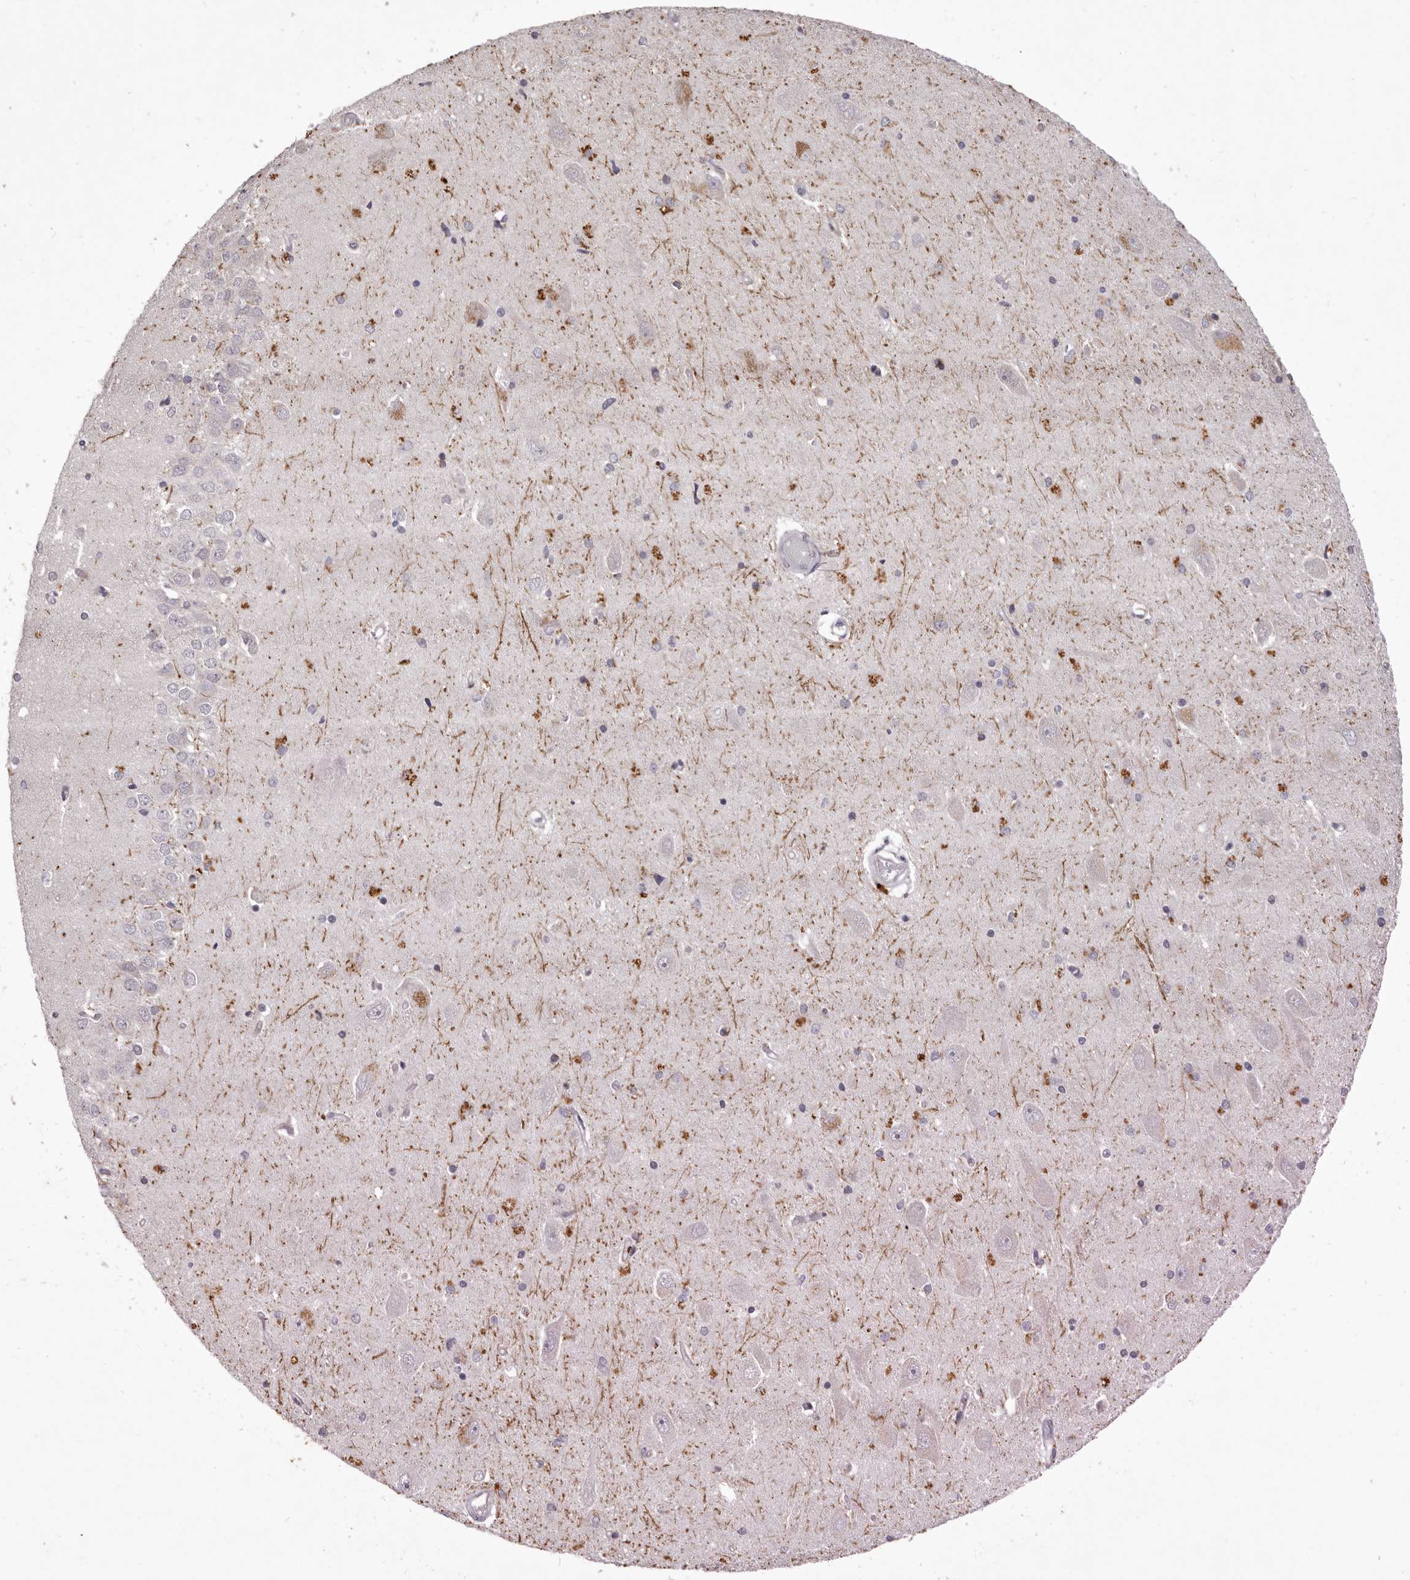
{"staining": {"intensity": "negative", "quantity": "none", "location": "none"}, "tissue": "hippocampus", "cell_type": "Glial cells", "image_type": "normal", "snomed": [{"axis": "morphology", "description": "Normal tissue, NOS"}, {"axis": "topography", "description": "Hippocampus"}], "caption": "There is no significant expression in glial cells of hippocampus. Nuclei are stained in blue.", "gene": "GARNL3", "patient": {"sex": "male", "age": 45}}